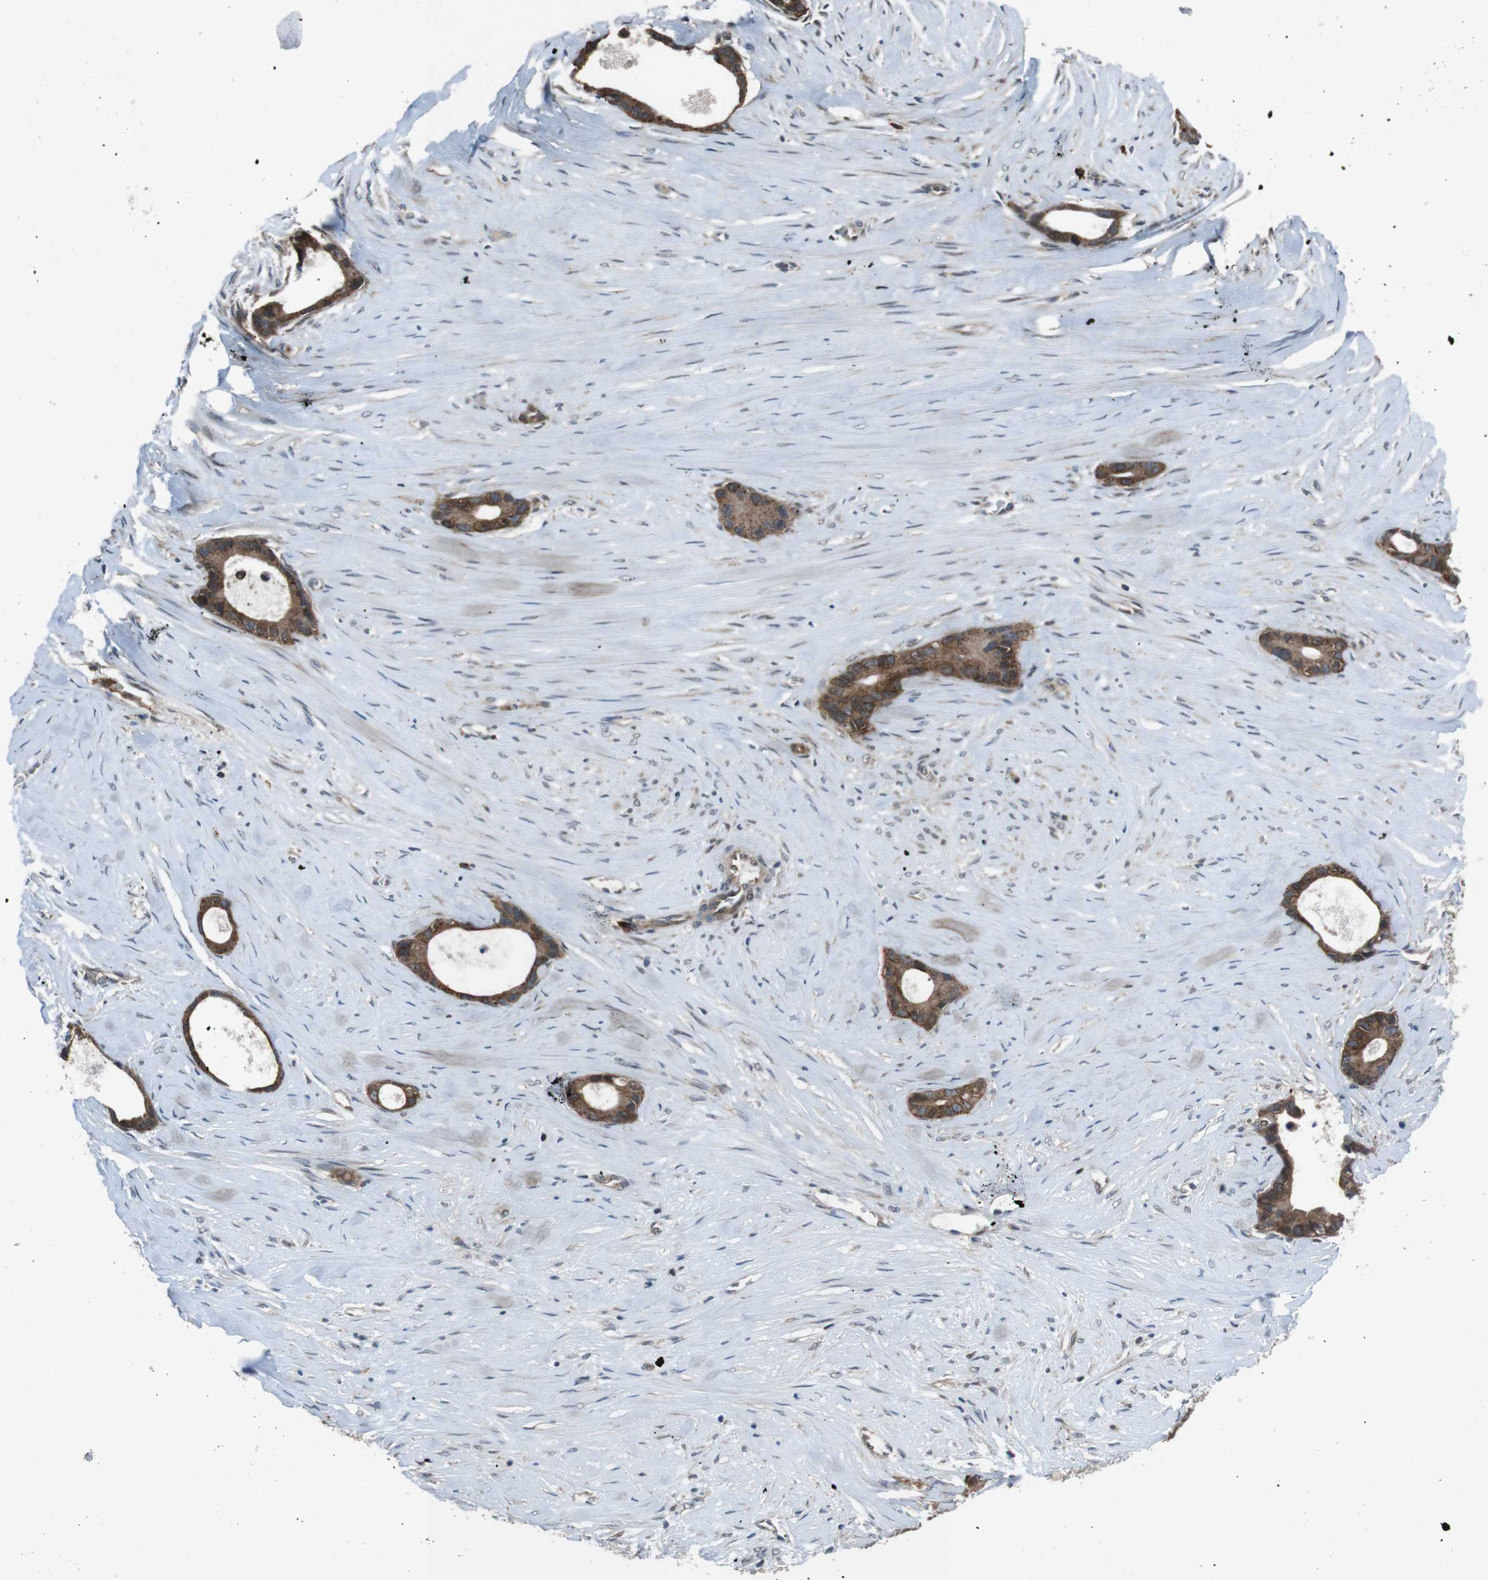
{"staining": {"intensity": "strong", "quantity": ">75%", "location": "cytoplasmic/membranous"}, "tissue": "liver cancer", "cell_type": "Tumor cells", "image_type": "cancer", "snomed": [{"axis": "morphology", "description": "Cholangiocarcinoma"}, {"axis": "topography", "description": "Liver"}], "caption": "A micrograph showing strong cytoplasmic/membranous staining in about >75% of tumor cells in cholangiocarcinoma (liver), as visualized by brown immunohistochemical staining.", "gene": "SLC22A23", "patient": {"sex": "female", "age": 55}}